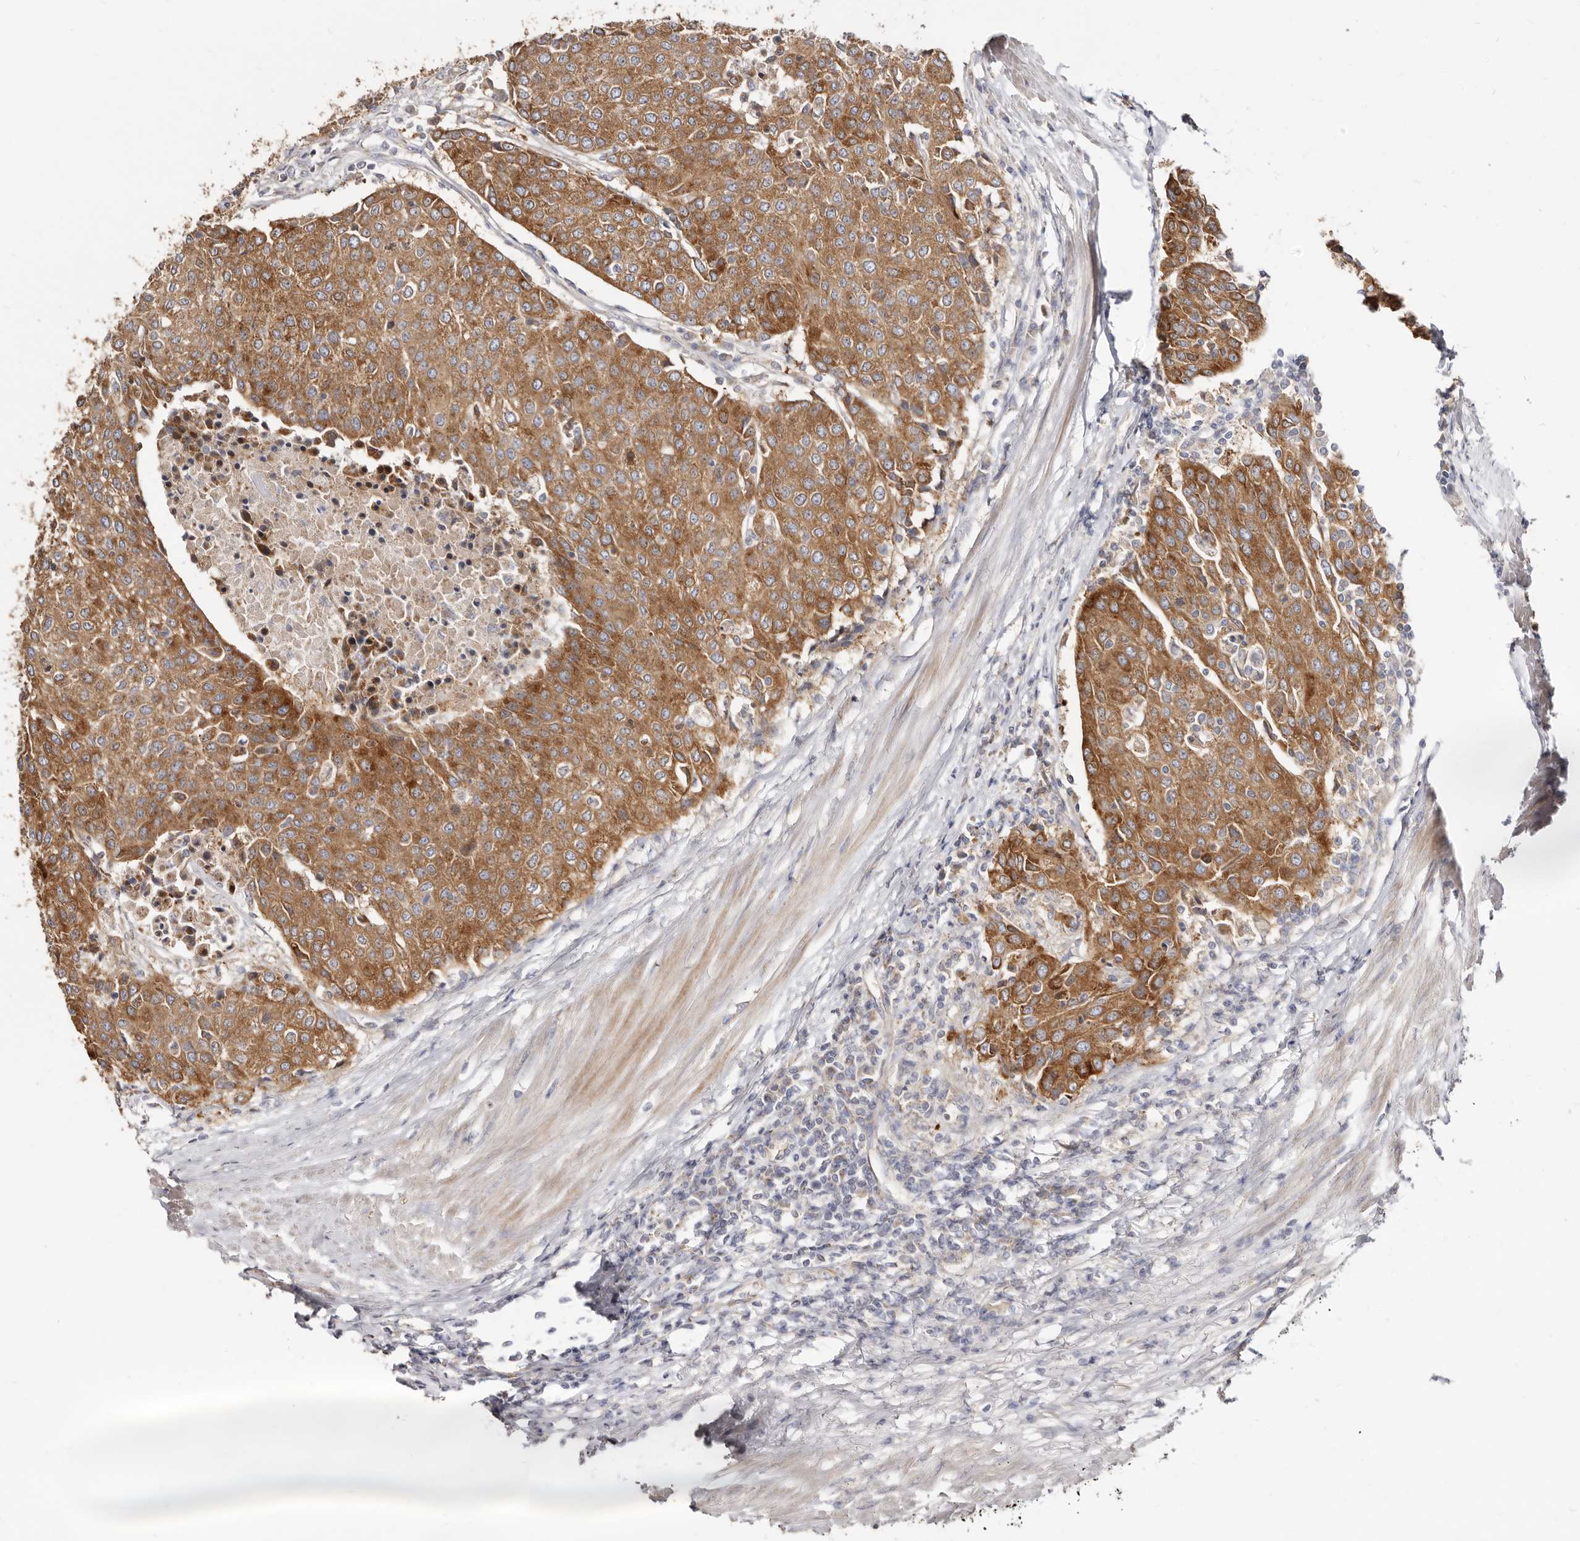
{"staining": {"intensity": "moderate", "quantity": ">75%", "location": "cytoplasmic/membranous"}, "tissue": "urothelial cancer", "cell_type": "Tumor cells", "image_type": "cancer", "snomed": [{"axis": "morphology", "description": "Urothelial carcinoma, High grade"}, {"axis": "topography", "description": "Urinary bladder"}], "caption": "High-power microscopy captured an immunohistochemistry histopathology image of urothelial cancer, revealing moderate cytoplasmic/membranous positivity in about >75% of tumor cells.", "gene": "BAIAP2L1", "patient": {"sex": "female", "age": 85}}